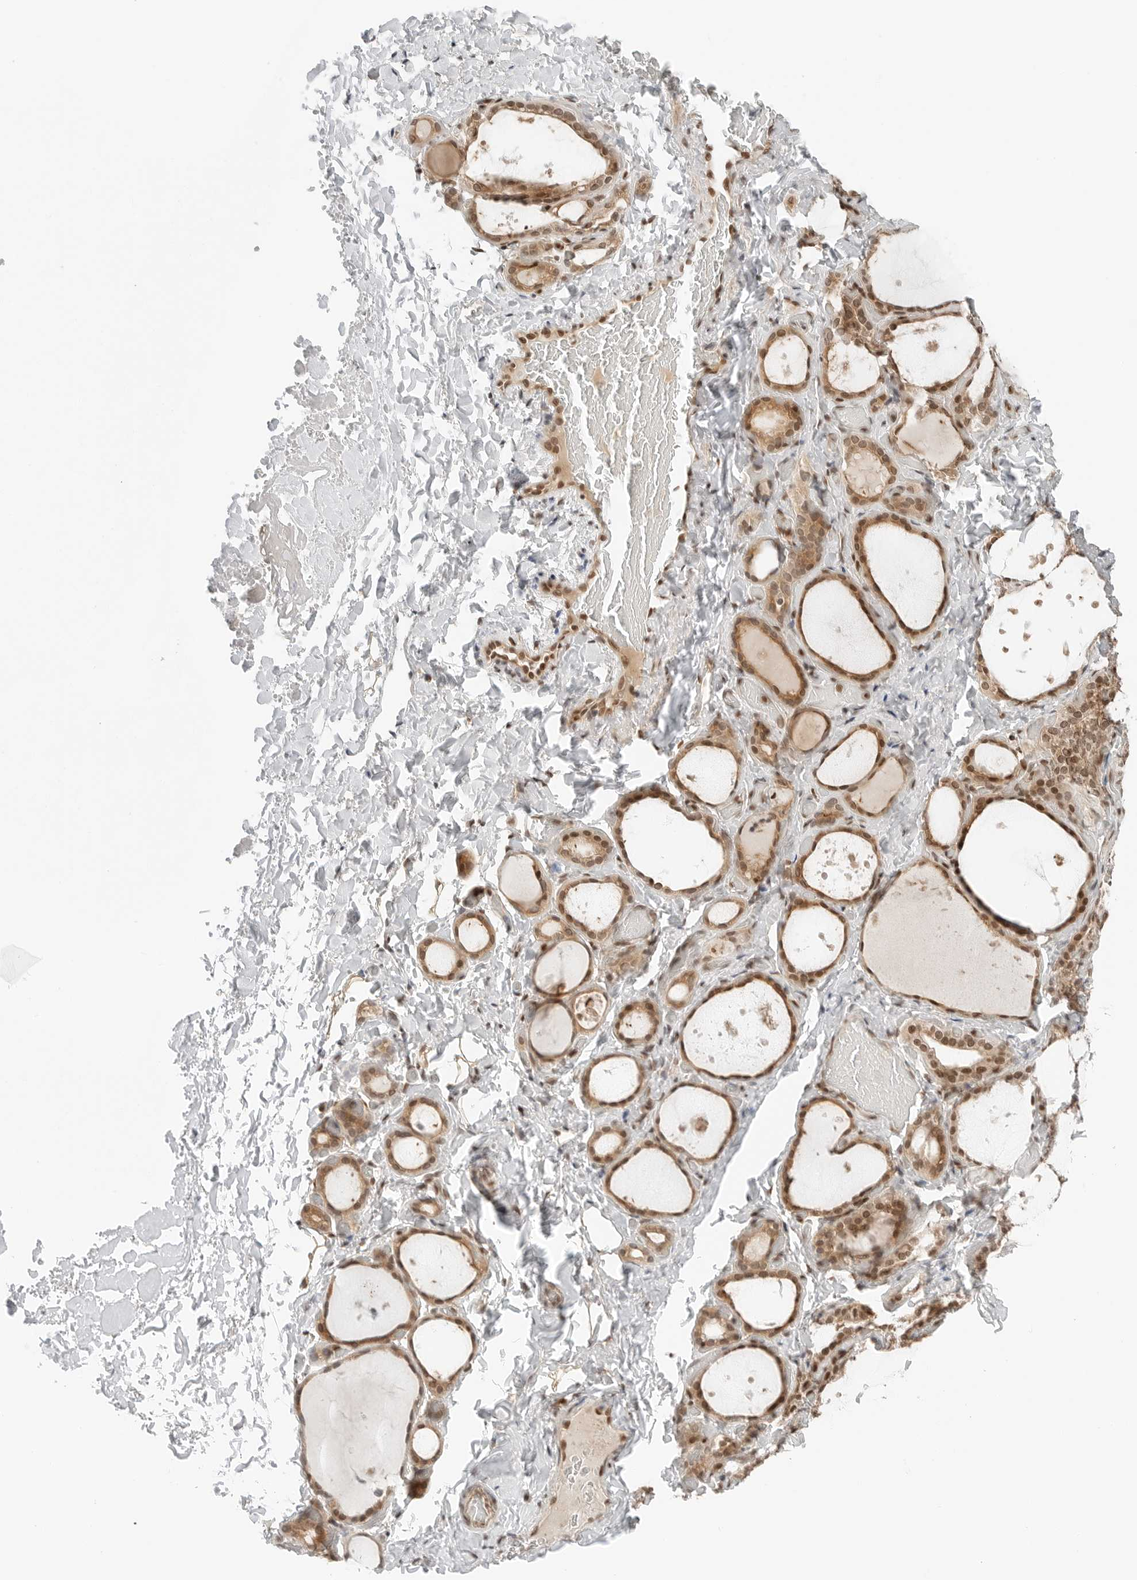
{"staining": {"intensity": "moderate", "quantity": ">75%", "location": "cytoplasmic/membranous,nuclear"}, "tissue": "thyroid gland", "cell_type": "Glandular cells", "image_type": "normal", "snomed": [{"axis": "morphology", "description": "Normal tissue, NOS"}, {"axis": "topography", "description": "Thyroid gland"}], "caption": "This histopathology image reveals immunohistochemistry staining of normal thyroid gland, with medium moderate cytoplasmic/membranous,nuclear expression in about >75% of glandular cells.", "gene": "CRTC2", "patient": {"sex": "female", "age": 44}}